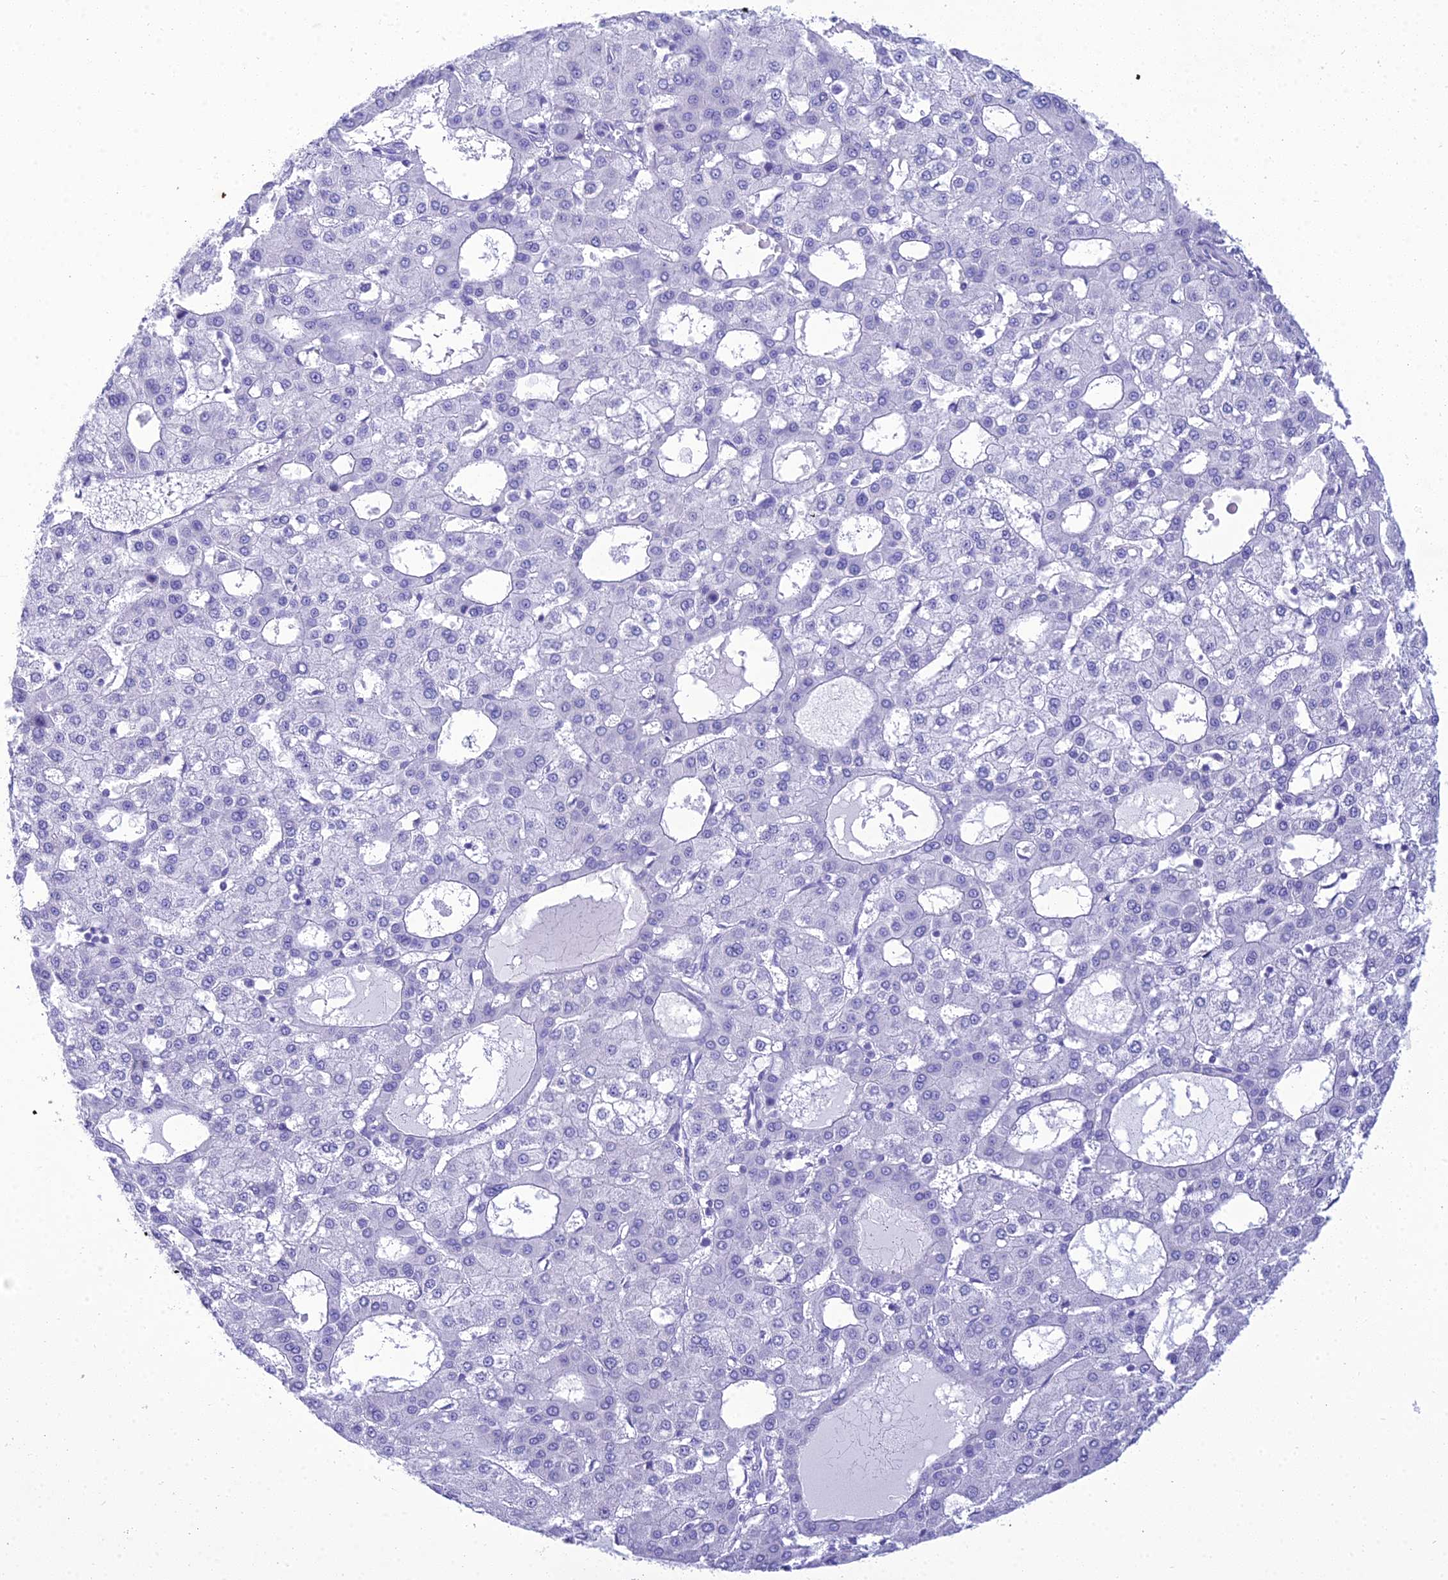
{"staining": {"intensity": "negative", "quantity": "none", "location": "none"}, "tissue": "liver cancer", "cell_type": "Tumor cells", "image_type": "cancer", "snomed": [{"axis": "morphology", "description": "Carcinoma, Hepatocellular, NOS"}, {"axis": "topography", "description": "Liver"}], "caption": "DAB immunohistochemical staining of human liver cancer (hepatocellular carcinoma) exhibits no significant expression in tumor cells.", "gene": "ZNF442", "patient": {"sex": "male", "age": 47}}